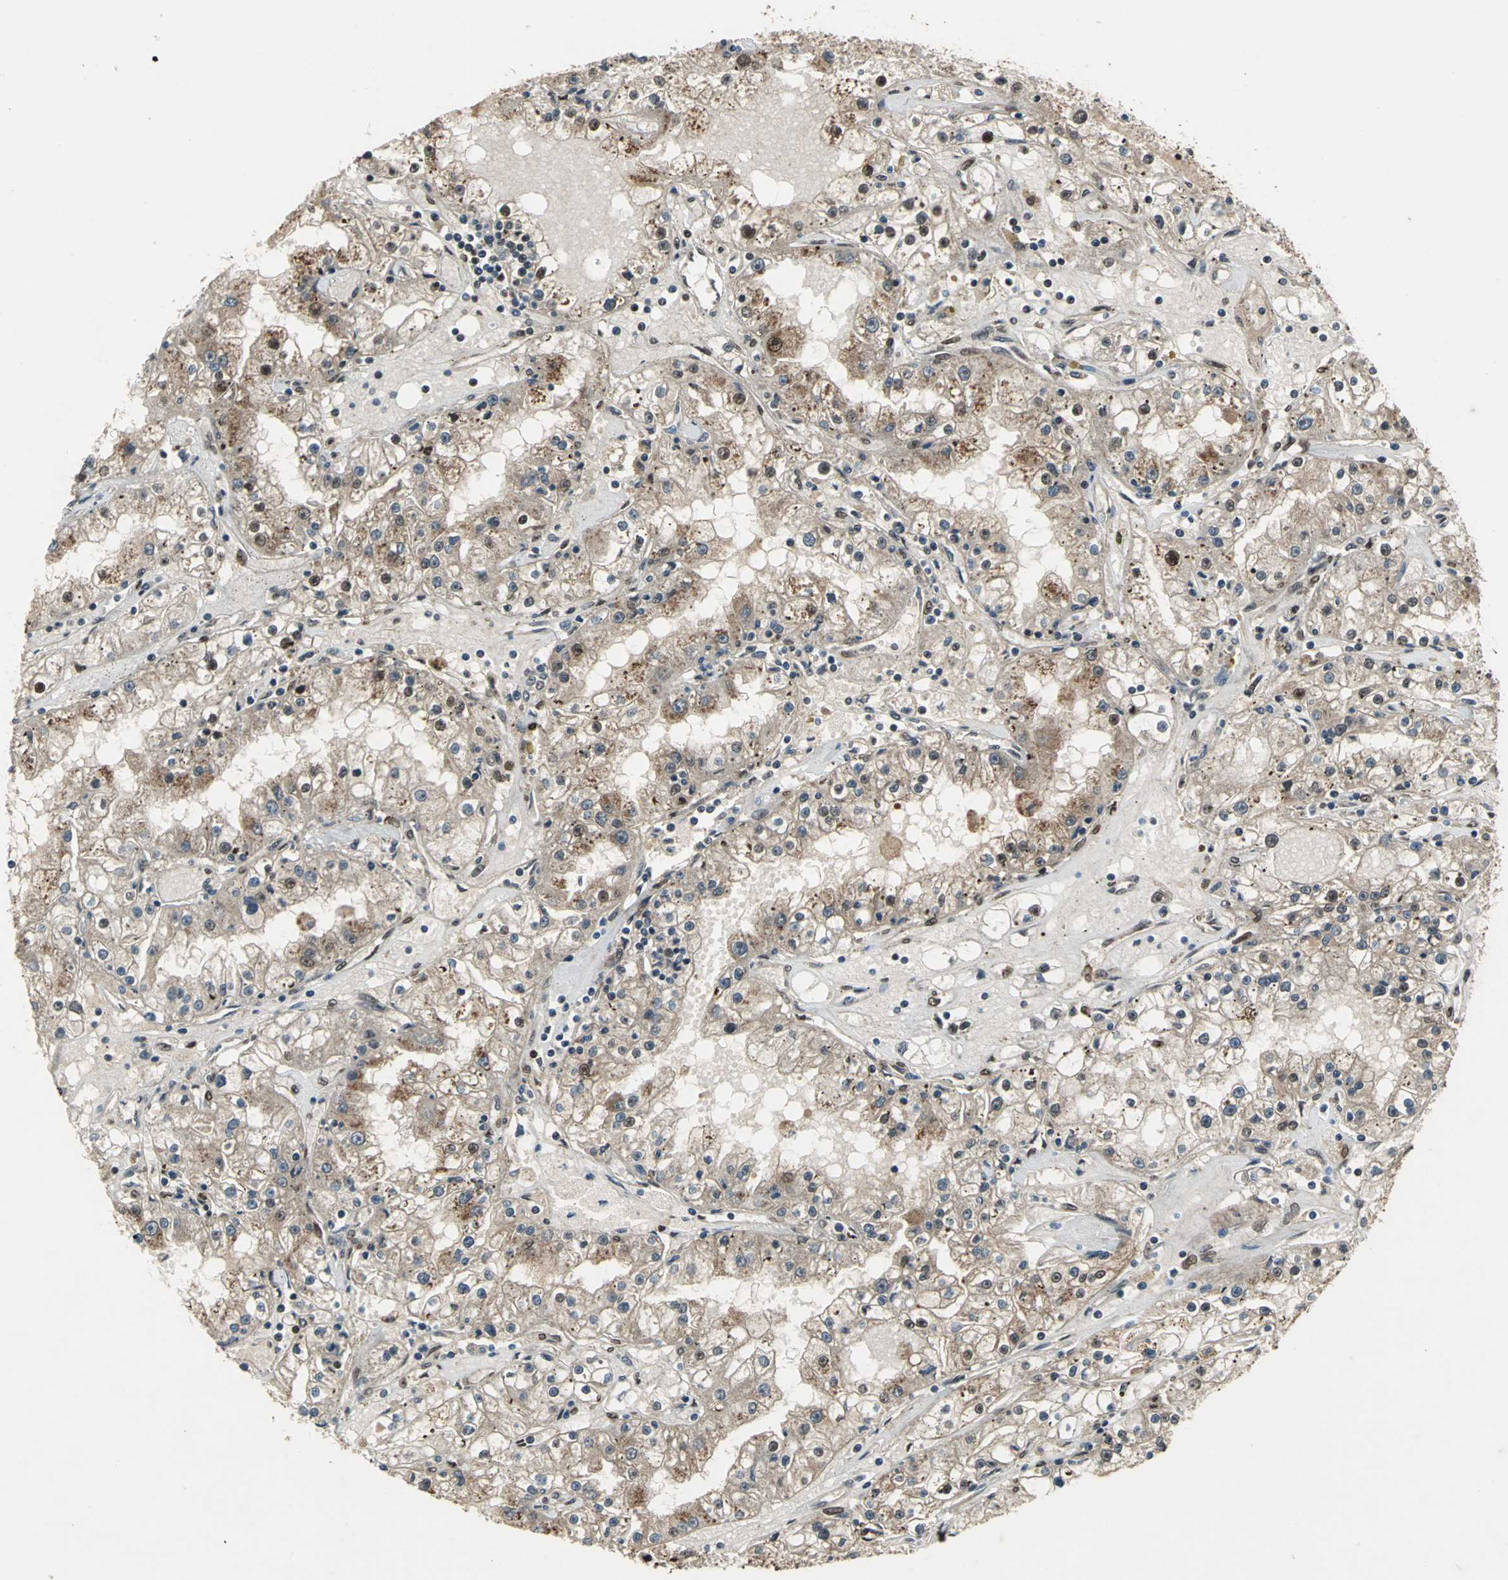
{"staining": {"intensity": "moderate", "quantity": "25%-75%", "location": "cytoplasmic/membranous,nuclear"}, "tissue": "renal cancer", "cell_type": "Tumor cells", "image_type": "cancer", "snomed": [{"axis": "morphology", "description": "Adenocarcinoma, NOS"}, {"axis": "topography", "description": "Kidney"}], "caption": "This image reveals adenocarcinoma (renal) stained with immunohistochemistry to label a protein in brown. The cytoplasmic/membranous and nuclear of tumor cells show moderate positivity for the protein. Nuclei are counter-stained blue.", "gene": "ANP32A", "patient": {"sex": "male", "age": 56}}